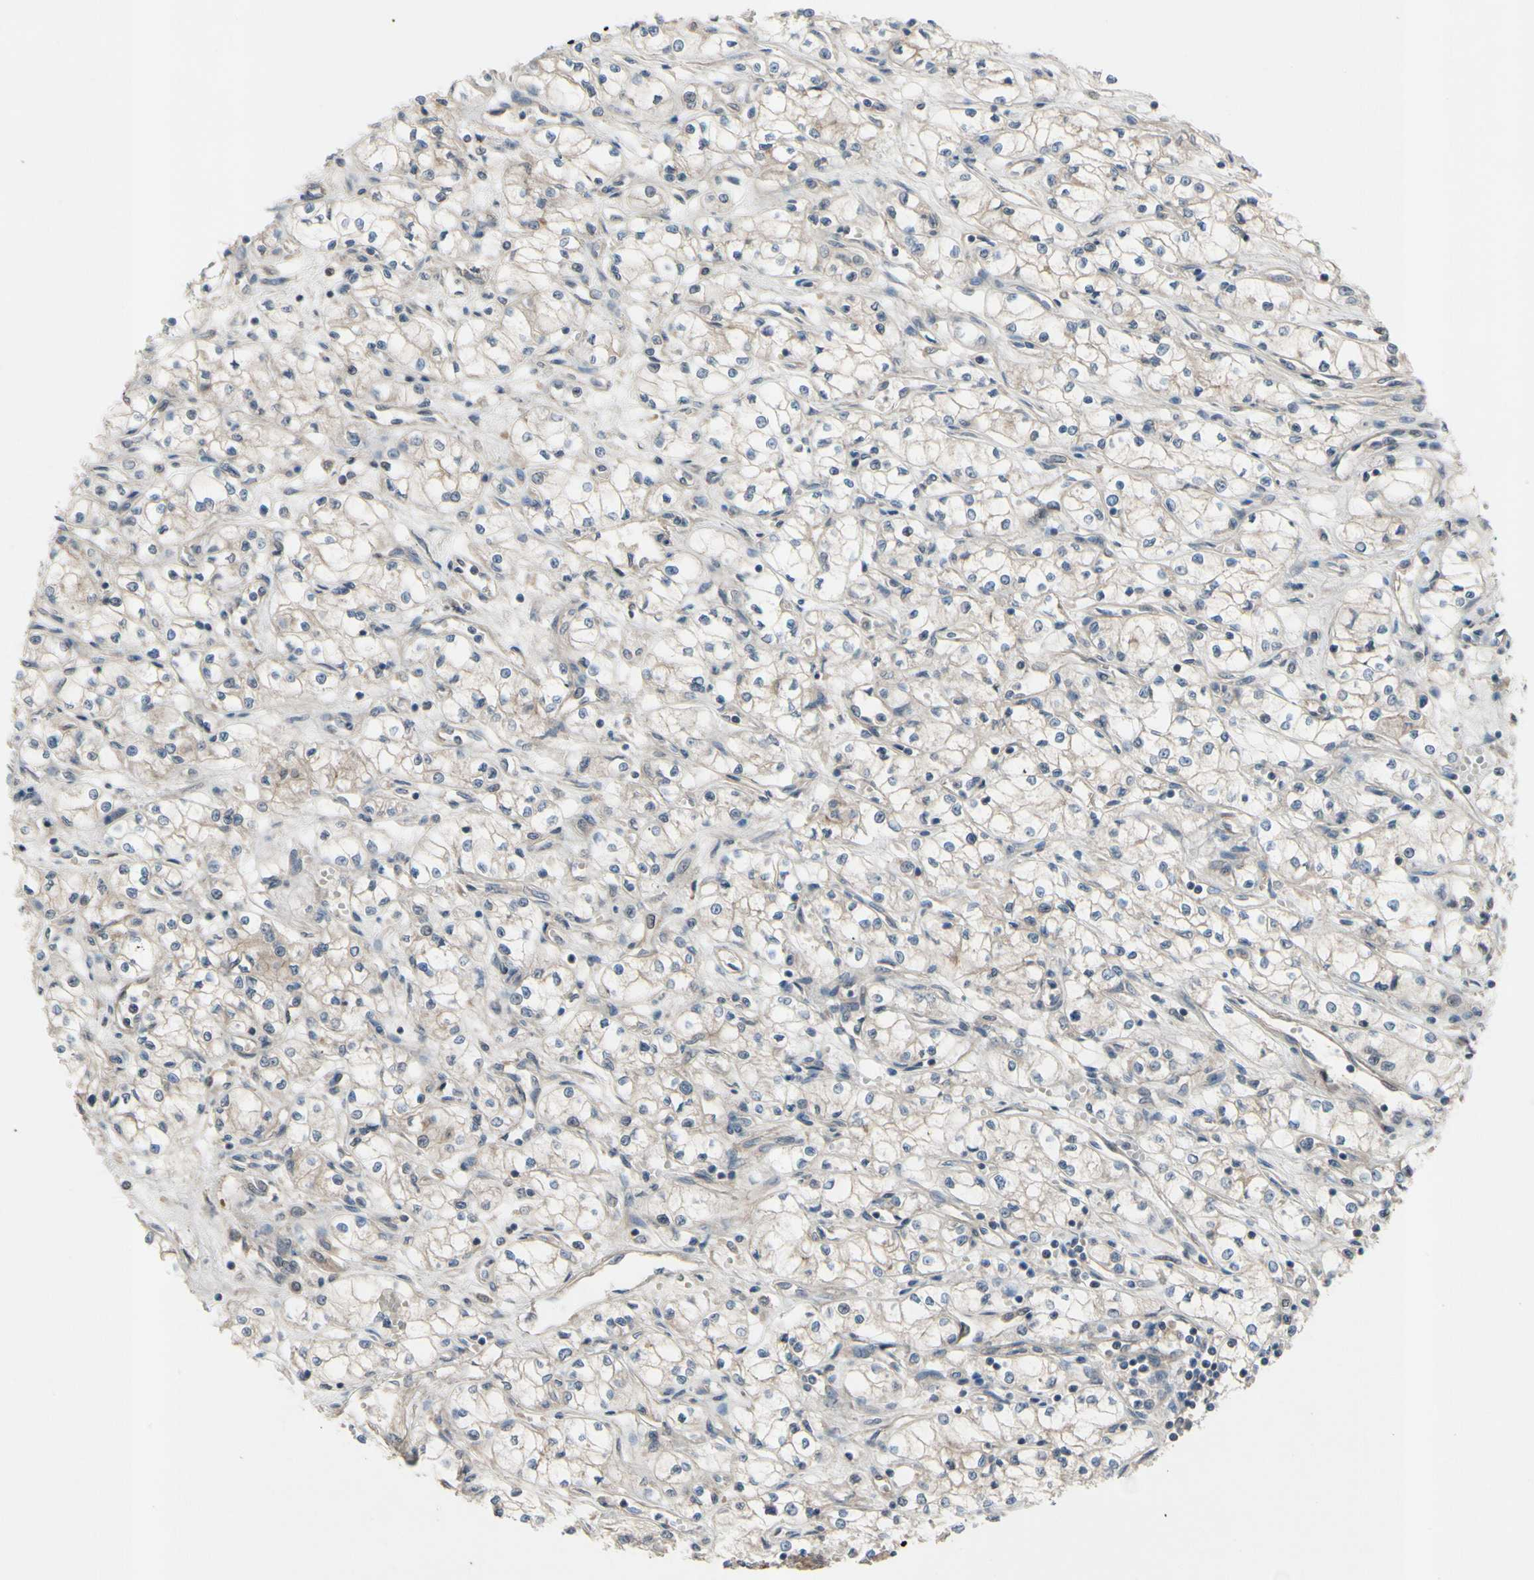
{"staining": {"intensity": "weak", "quantity": "<25%", "location": "cytoplasmic/membranous"}, "tissue": "renal cancer", "cell_type": "Tumor cells", "image_type": "cancer", "snomed": [{"axis": "morphology", "description": "Normal tissue, NOS"}, {"axis": "morphology", "description": "Adenocarcinoma, NOS"}, {"axis": "topography", "description": "Kidney"}], "caption": "Tumor cells are negative for brown protein staining in adenocarcinoma (renal).", "gene": "ICAM5", "patient": {"sex": "male", "age": 59}}